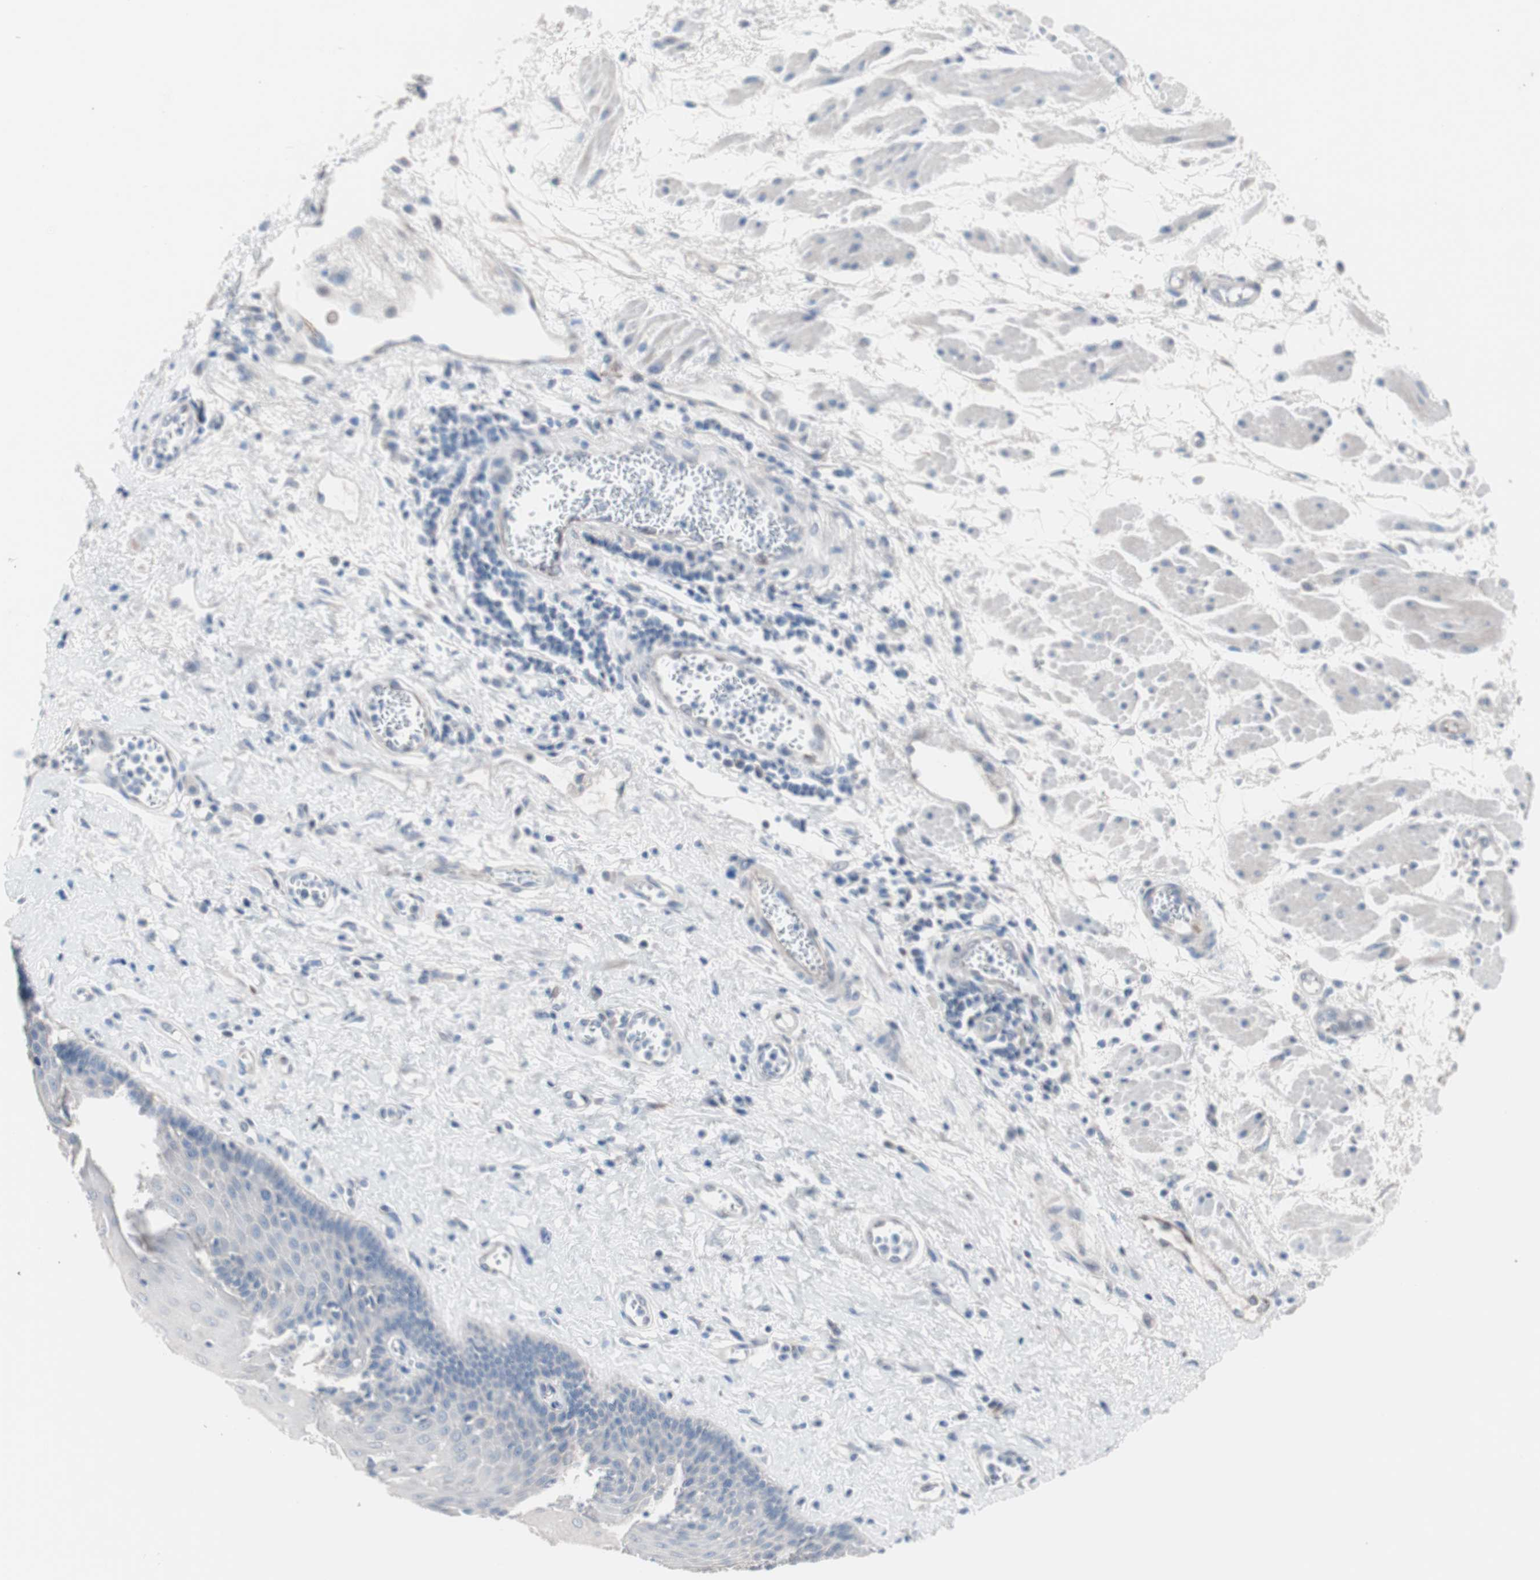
{"staining": {"intensity": "negative", "quantity": "none", "location": "none"}, "tissue": "esophagus", "cell_type": "Squamous epithelial cells", "image_type": "normal", "snomed": [{"axis": "morphology", "description": "Normal tissue, NOS"}, {"axis": "morphology", "description": "Squamous cell carcinoma, NOS"}, {"axis": "topography", "description": "Esophagus"}], "caption": "The immunohistochemistry (IHC) micrograph has no significant staining in squamous epithelial cells of esophagus.", "gene": "ULBP1", "patient": {"sex": "male", "age": 65}}